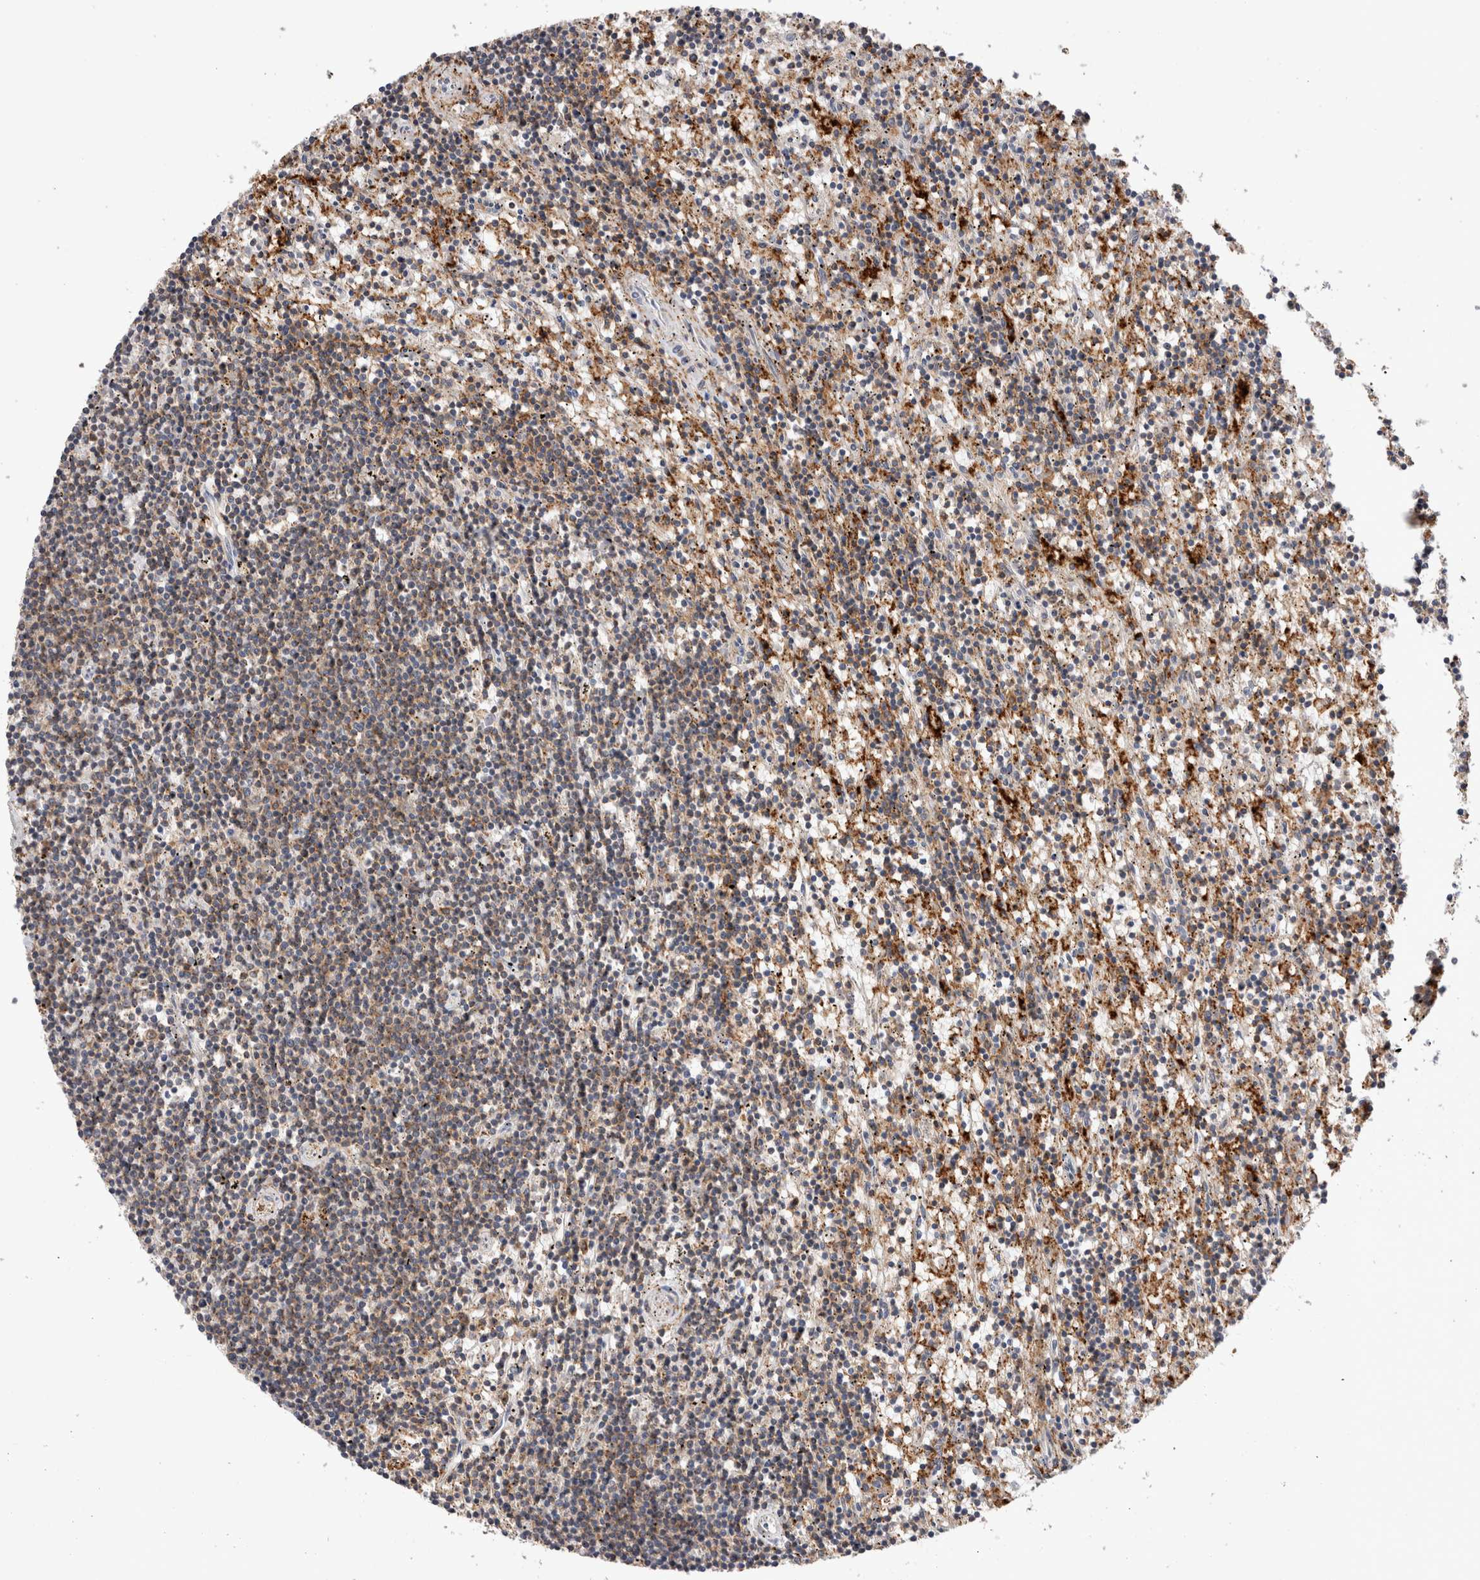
{"staining": {"intensity": "weak", "quantity": "<25%", "location": "cytoplasmic/membranous"}, "tissue": "lymphoma", "cell_type": "Tumor cells", "image_type": "cancer", "snomed": [{"axis": "morphology", "description": "Malignant lymphoma, non-Hodgkin's type, Low grade"}, {"axis": "topography", "description": "Spleen"}], "caption": "This is an immunohistochemistry histopathology image of malignant lymphoma, non-Hodgkin's type (low-grade). There is no staining in tumor cells.", "gene": "CCDC88B", "patient": {"sex": "male", "age": 76}}